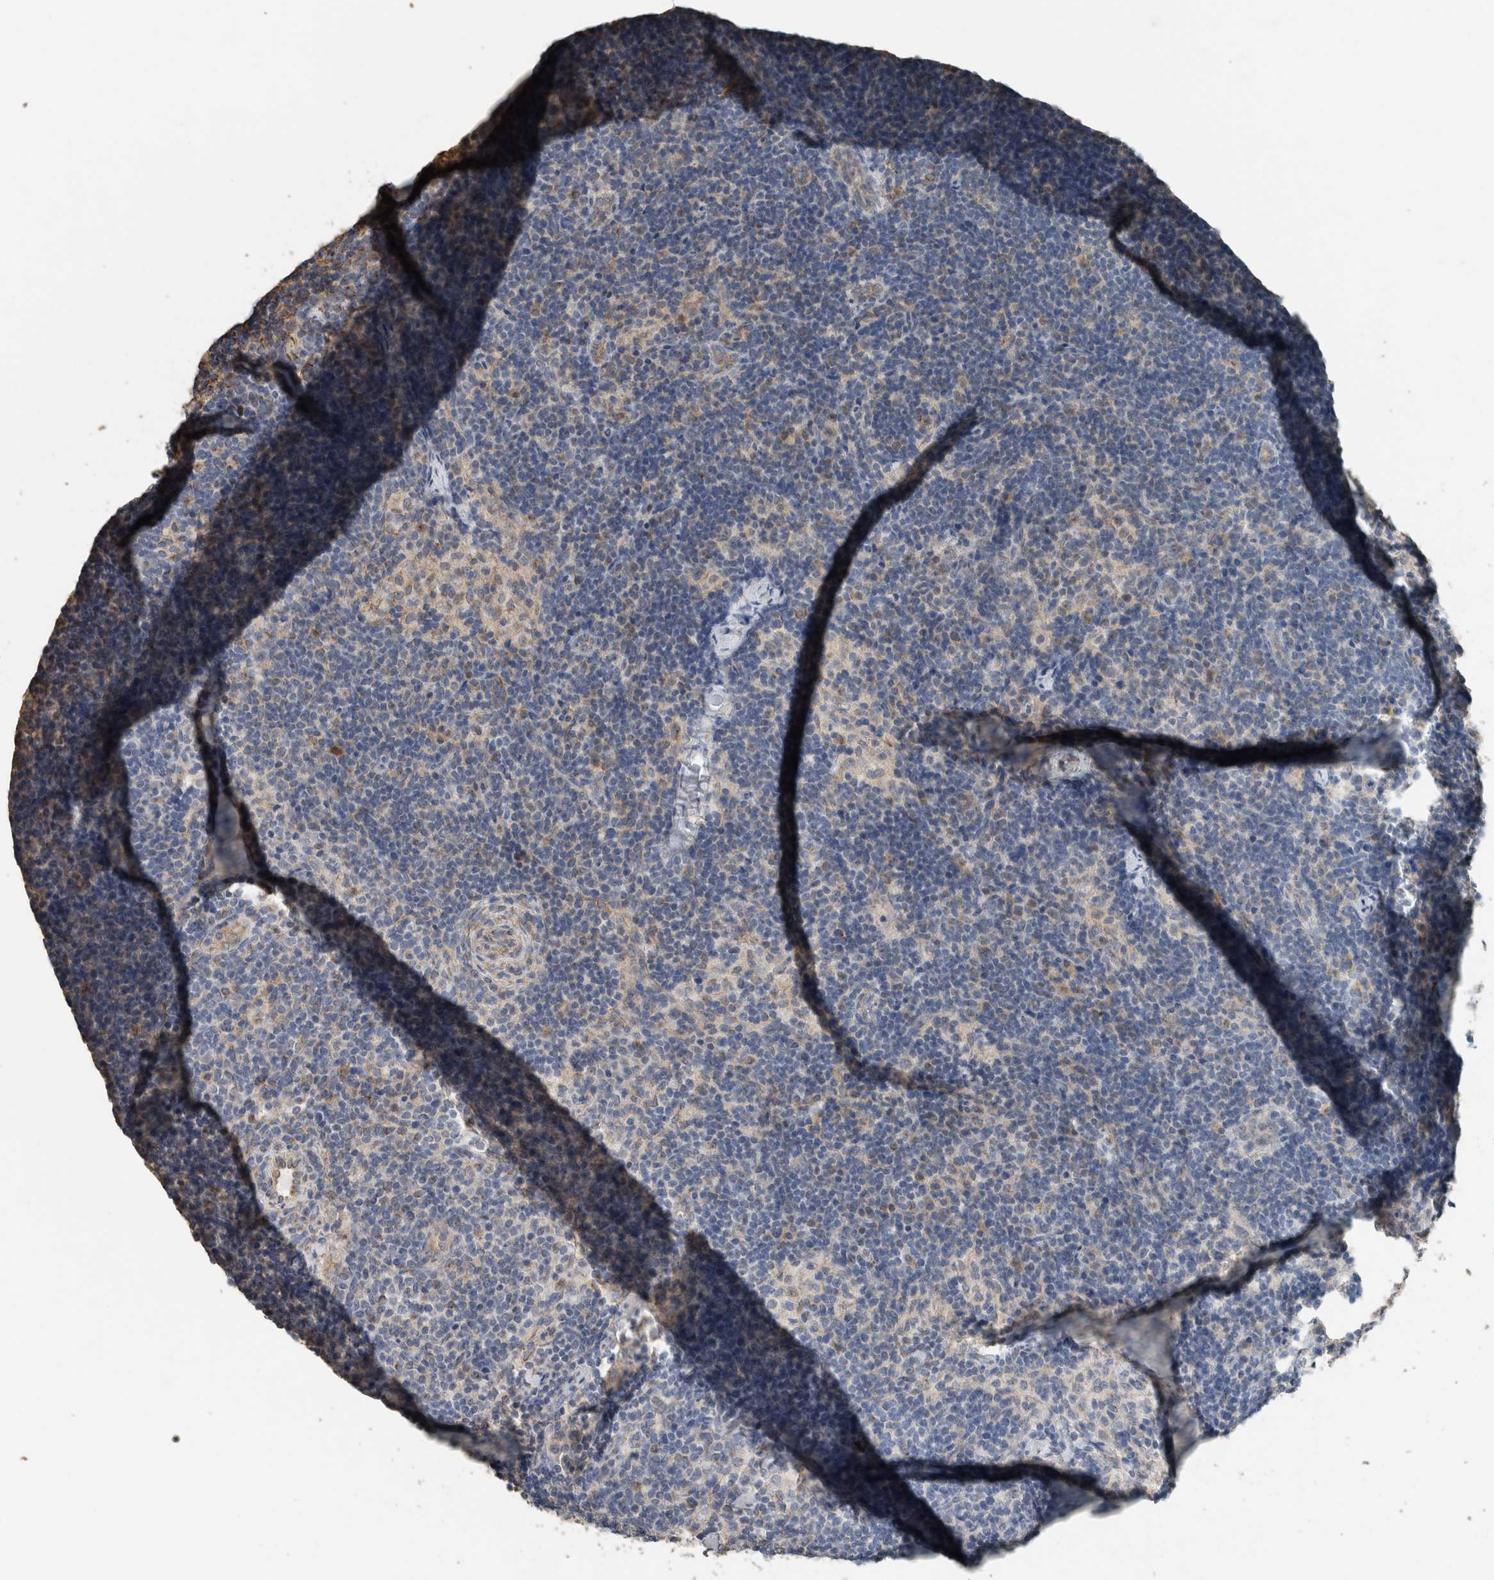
{"staining": {"intensity": "negative", "quantity": "none", "location": "none"}, "tissue": "lymph node", "cell_type": "Germinal center cells", "image_type": "normal", "snomed": [{"axis": "morphology", "description": "Normal tissue, NOS"}, {"axis": "topography", "description": "Lymph node"}], "caption": "High power microscopy image of an IHC image of normal lymph node, revealing no significant positivity in germinal center cells.", "gene": "ACVR2B", "patient": {"sex": "female", "age": 22}}